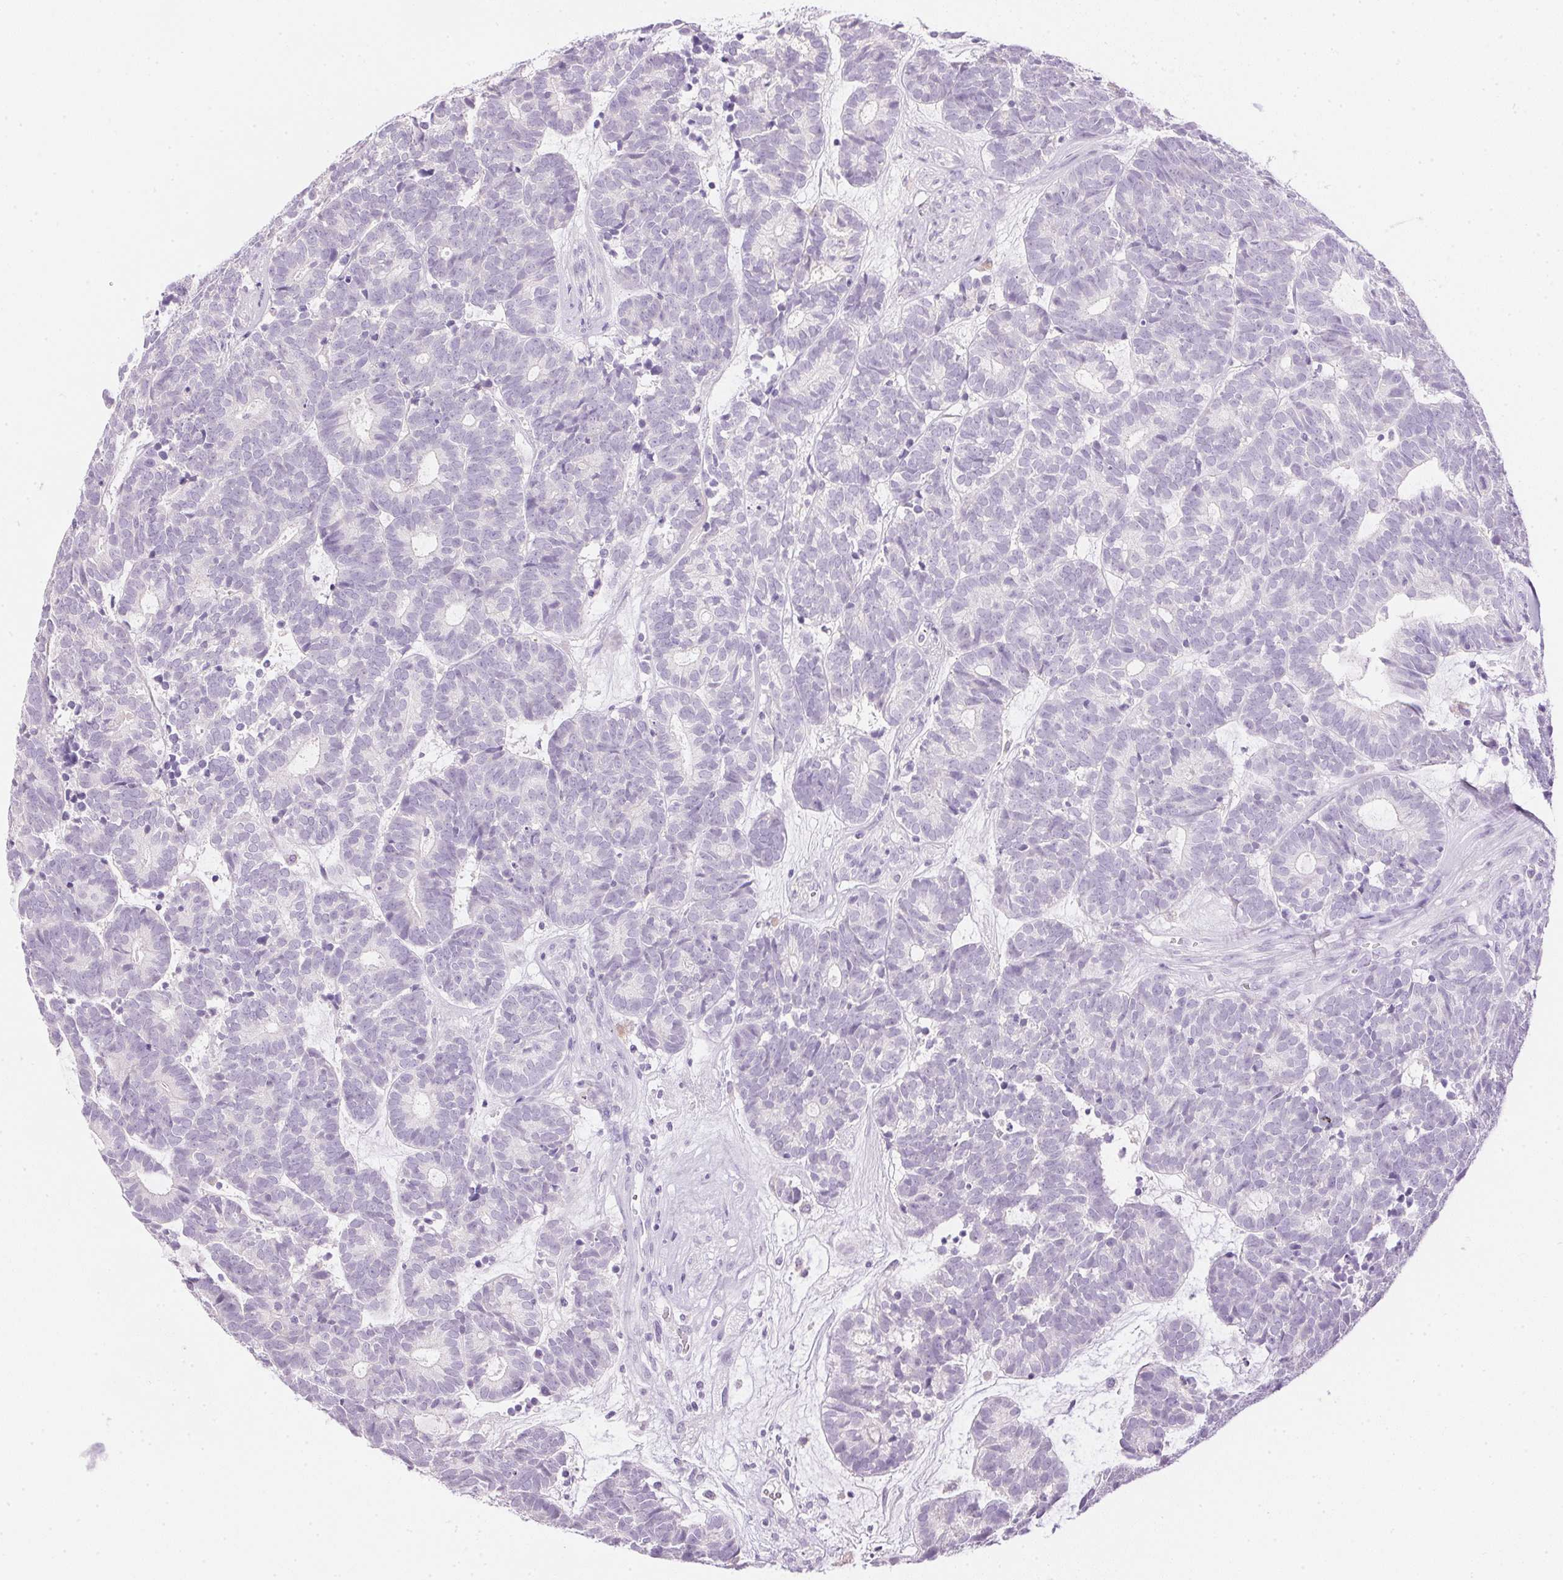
{"staining": {"intensity": "negative", "quantity": "none", "location": "none"}, "tissue": "head and neck cancer", "cell_type": "Tumor cells", "image_type": "cancer", "snomed": [{"axis": "morphology", "description": "Adenocarcinoma, NOS"}, {"axis": "topography", "description": "Head-Neck"}], "caption": "This micrograph is of head and neck cancer stained with IHC to label a protein in brown with the nuclei are counter-stained blue. There is no expression in tumor cells.", "gene": "ATP6V1G3", "patient": {"sex": "female", "age": 81}}